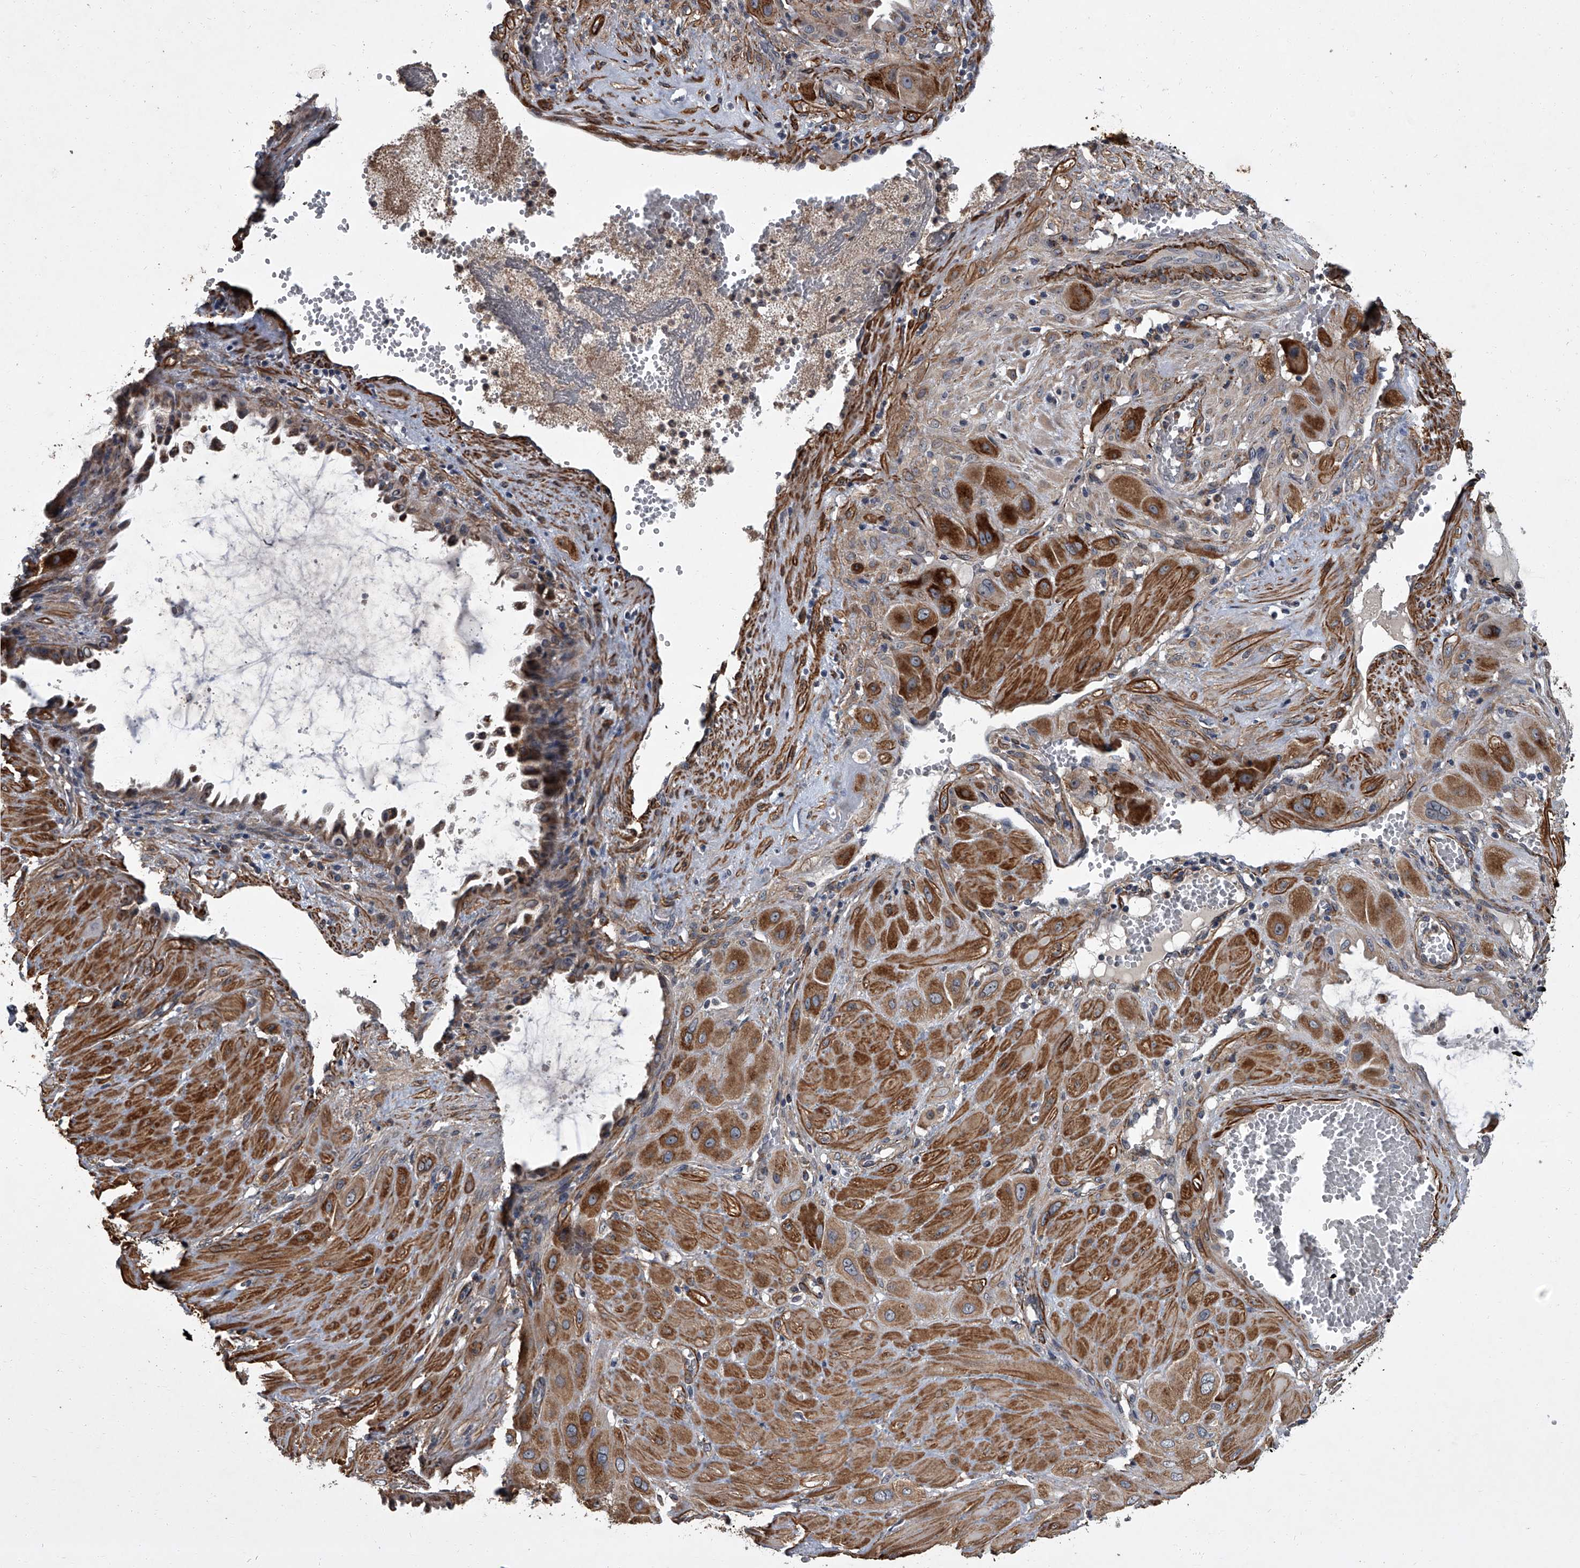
{"staining": {"intensity": "strong", "quantity": ">75%", "location": "cytoplasmic/membranous"}, "tissue": "cervical cancer", "cell_type": "Tumor cells", "image_type": "cancer", "snomed": [{"axis": "morphology", "description": "Squamous cell carcinoma, NOS"}, {"axis": "topography", "description": "Cervix"}], "caption": "An immunohistochemistry (IHC) photomicrograph of neoplastic tissue is shown. Protein staining in brown labels strong cytoplasmic/membranous positivity in cervical squamous cell carcinoma within tumor cells.", "gene": "SIRT4", "patient": {"sex": "female", "age": 34}}